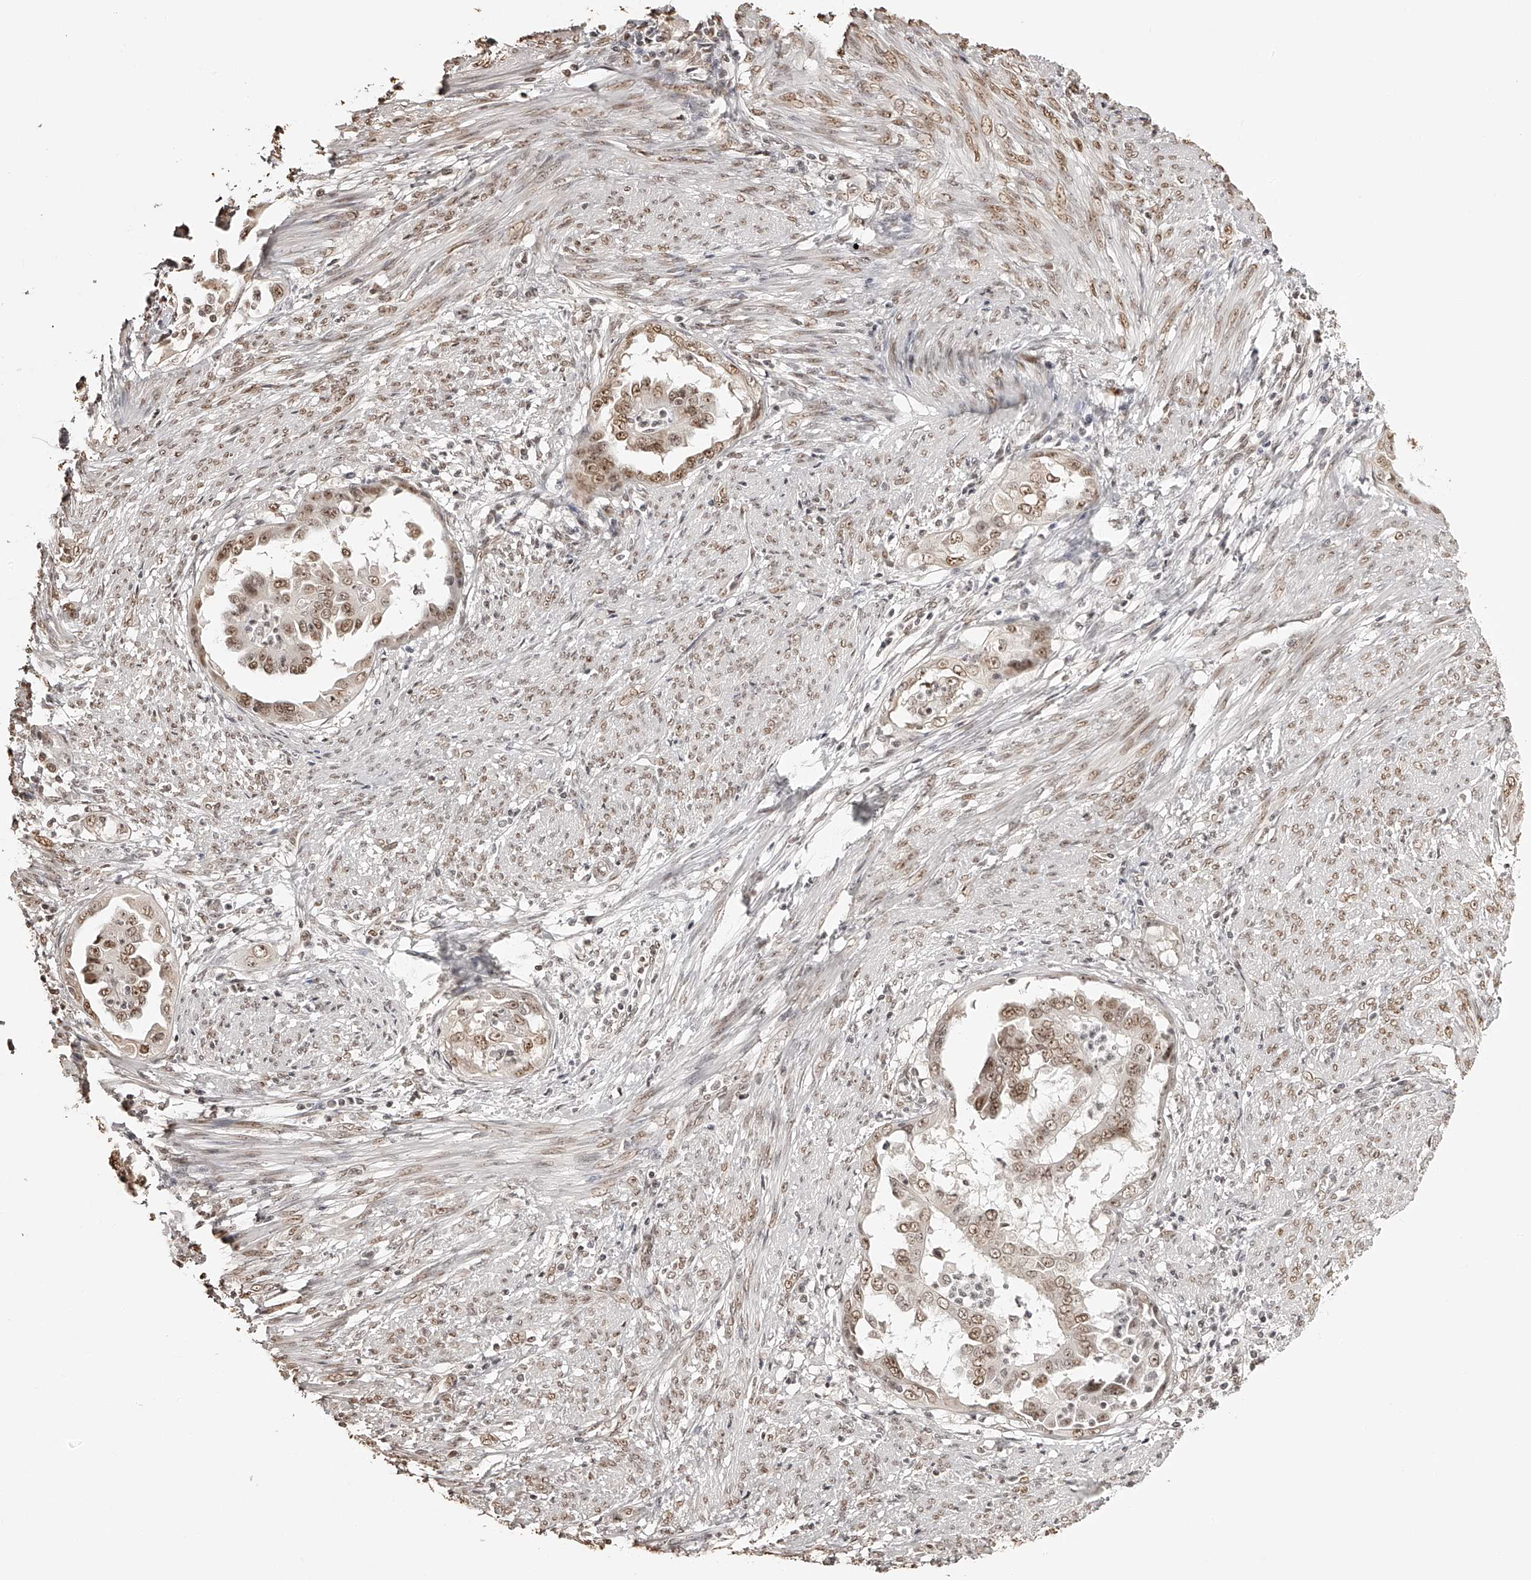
{"staining": {"intensity": "moderate", "quantity": ">75%", "location": "nuclear"}, "tissue": "endometrial cancer", "cell_type": "Tumor cells", "image_type": "cancer", "snomed": [{"axis": "morphology", "description": "Adenocarcinoma, NOS"}, {"axis": "topography", "description": "Endometrium"}], "caption": "IHC (DAB (3,3'-diaminobenzidine)) staining of adenocarcinoma (endometrial) reveals moderate nuclear protein staining in about >75% of tumor cells. The protein is shown in brown color, while the nuclei are stained blue.", "gene": "ZNF503", "patient": {"sex": "female", "age": 85}}